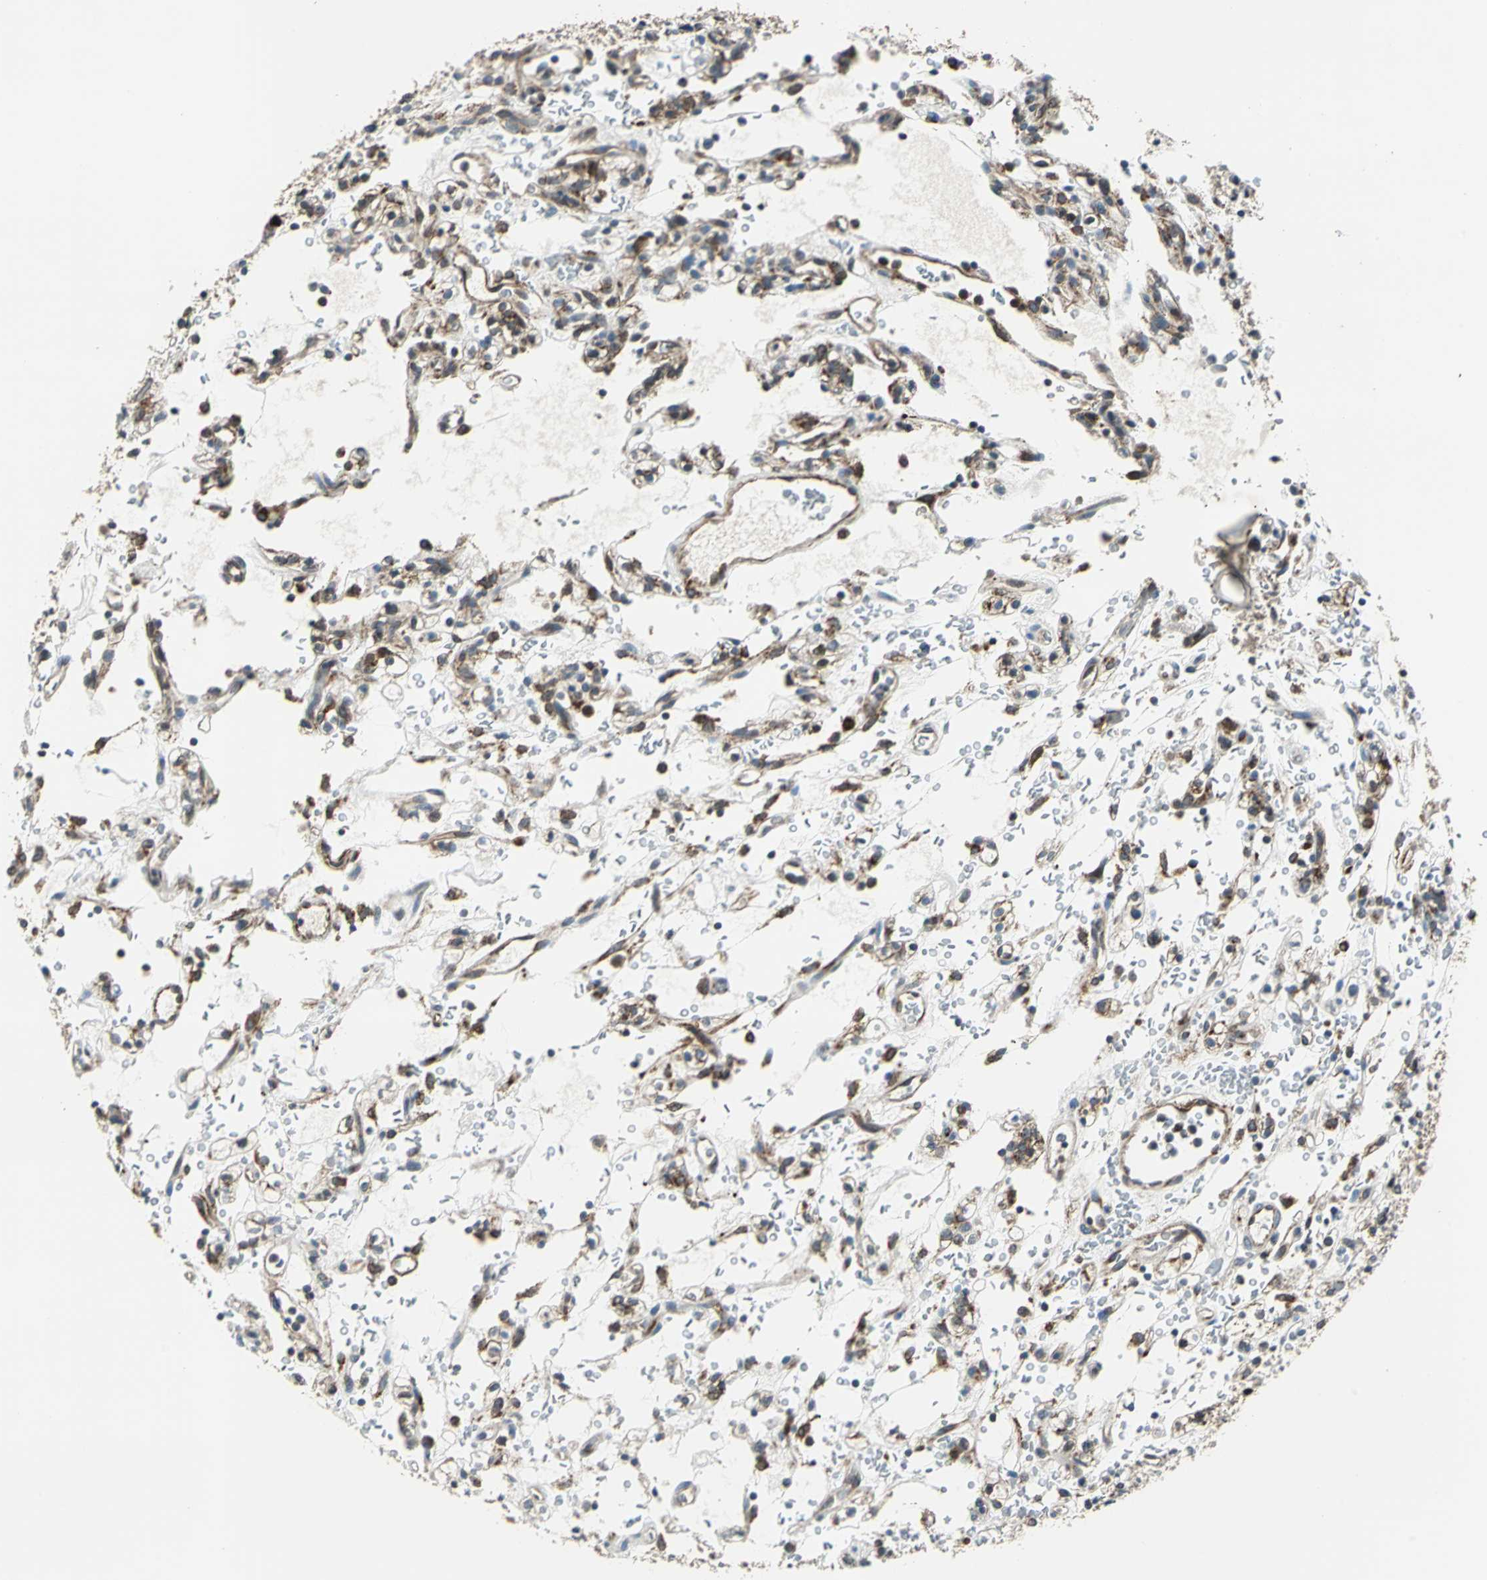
{"staining": {"intensity": "moderate", "quantity": ">75%", "location": "cytoplasmic/membranous"}, "tissue": "renal cancer", "cell_type": "Tumor cells", "image_type": "cancer", "snomed": [{"axis": "morphology", "description": "Normal tissue, NOS"}, {"axis": "morphology", "description": "Adenocarcinoma, NOS"}, {"axis": "topography", "description": "Kidney"}], "caption": "A medium amount of moderate cytoplasmic/membranous positivity is seen in approximately >75% of tumor cells in renal cancer (adenocarcinoma) tissue.", "gene": "HTATIP2", "patient": {"sex": "female", "age": 72}}